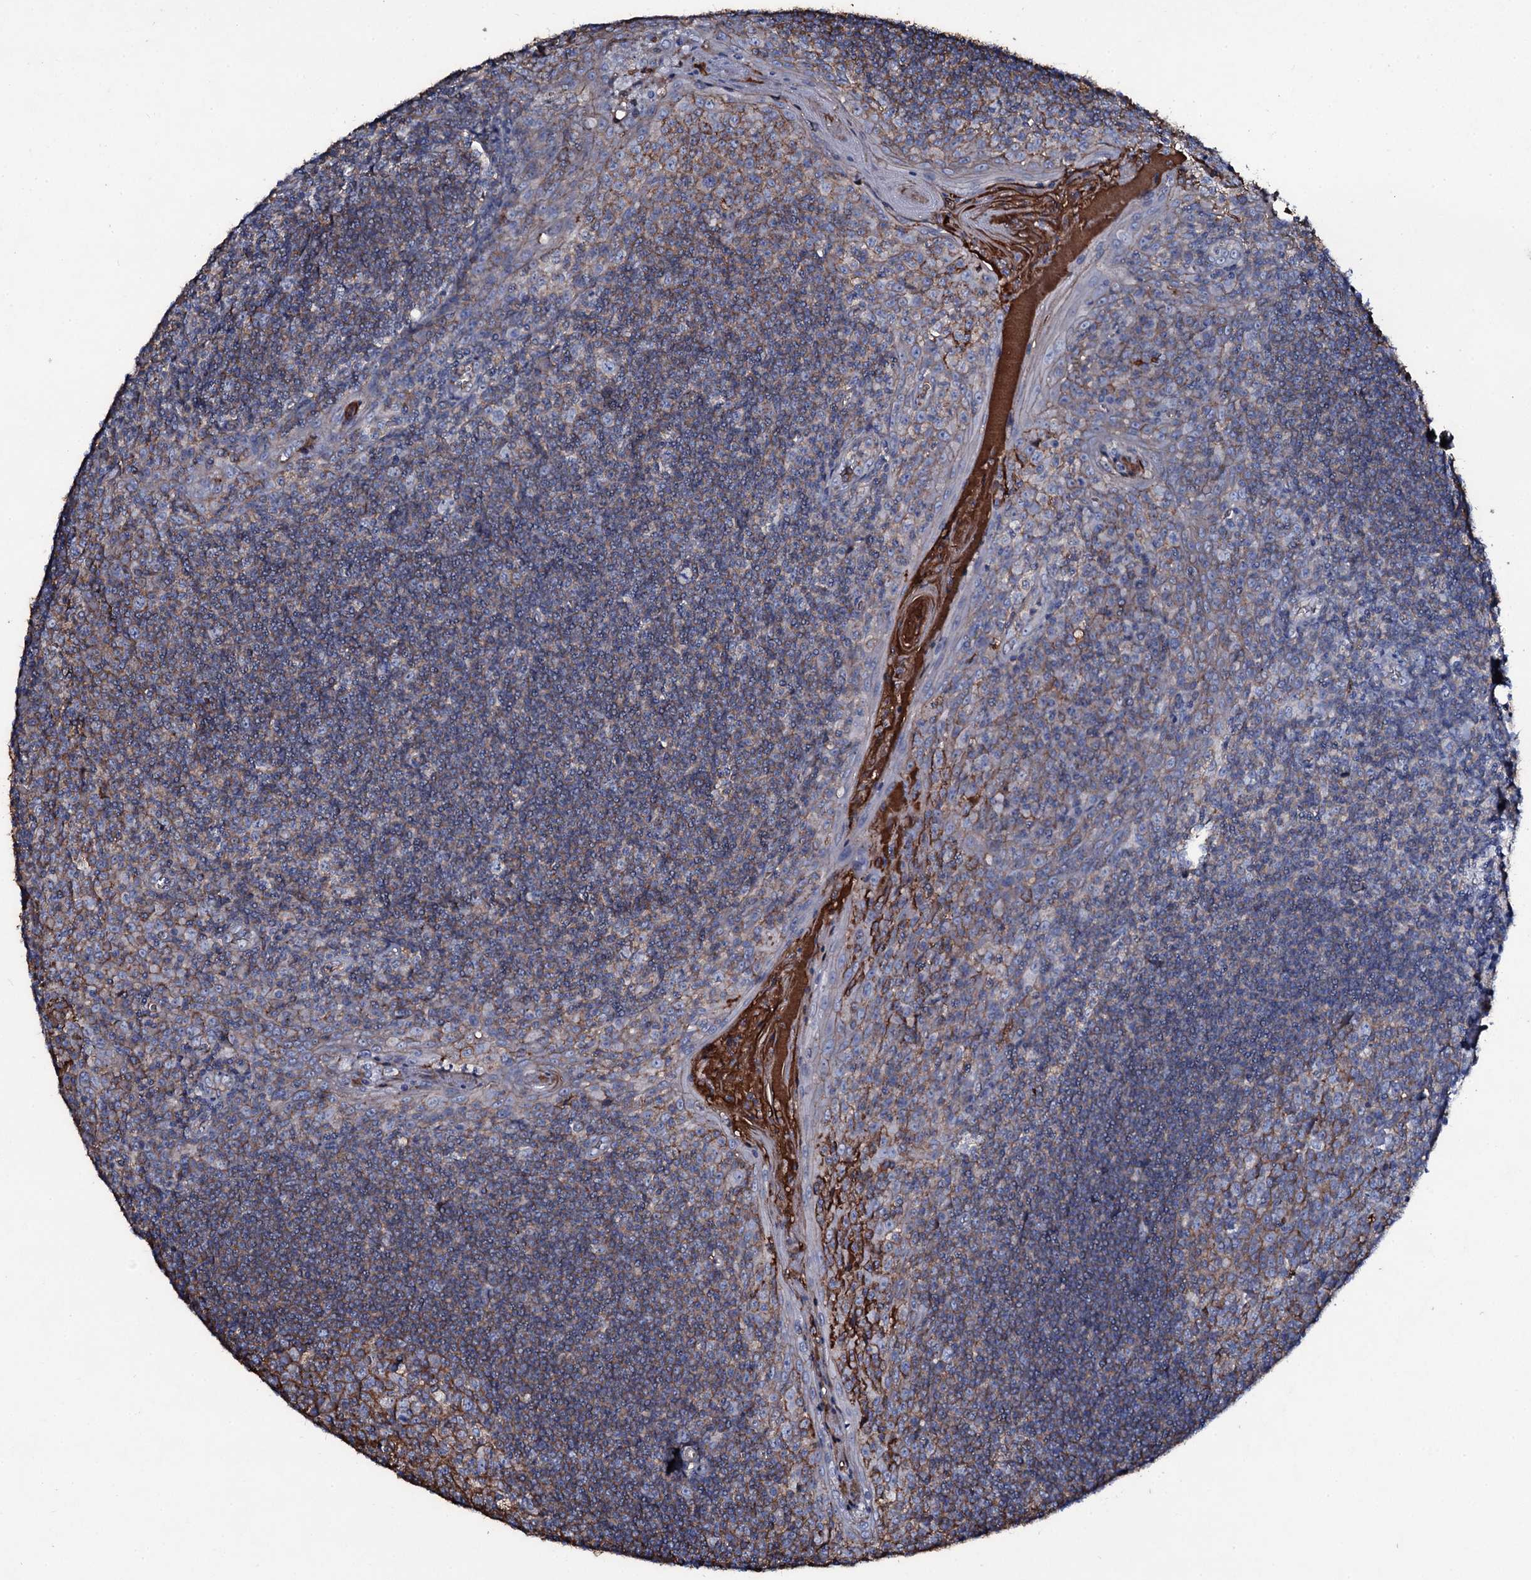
{"staining": {"intensity": "moderate", "quantity": "<25%", "location": "cytoplasmic/membranous"}, "tissue": "tonsil", "cell_type": "Germinal center cells", "image_type": "normal", "snomed": [{"axis": "morphology", "description": "Normal tissue, NOS"}, {"axis": "topography", "description": "Tonsil"}], "caption": "A high-resolution histopathology image shows immunohistochemistry (IHC) staining of normal tonsil, which displays moderate cytoplasmic/membranous positivity in about <25% of germinal center cells.", "gene": "EDN1", "patient": {"sex": "male", "age": 27}}